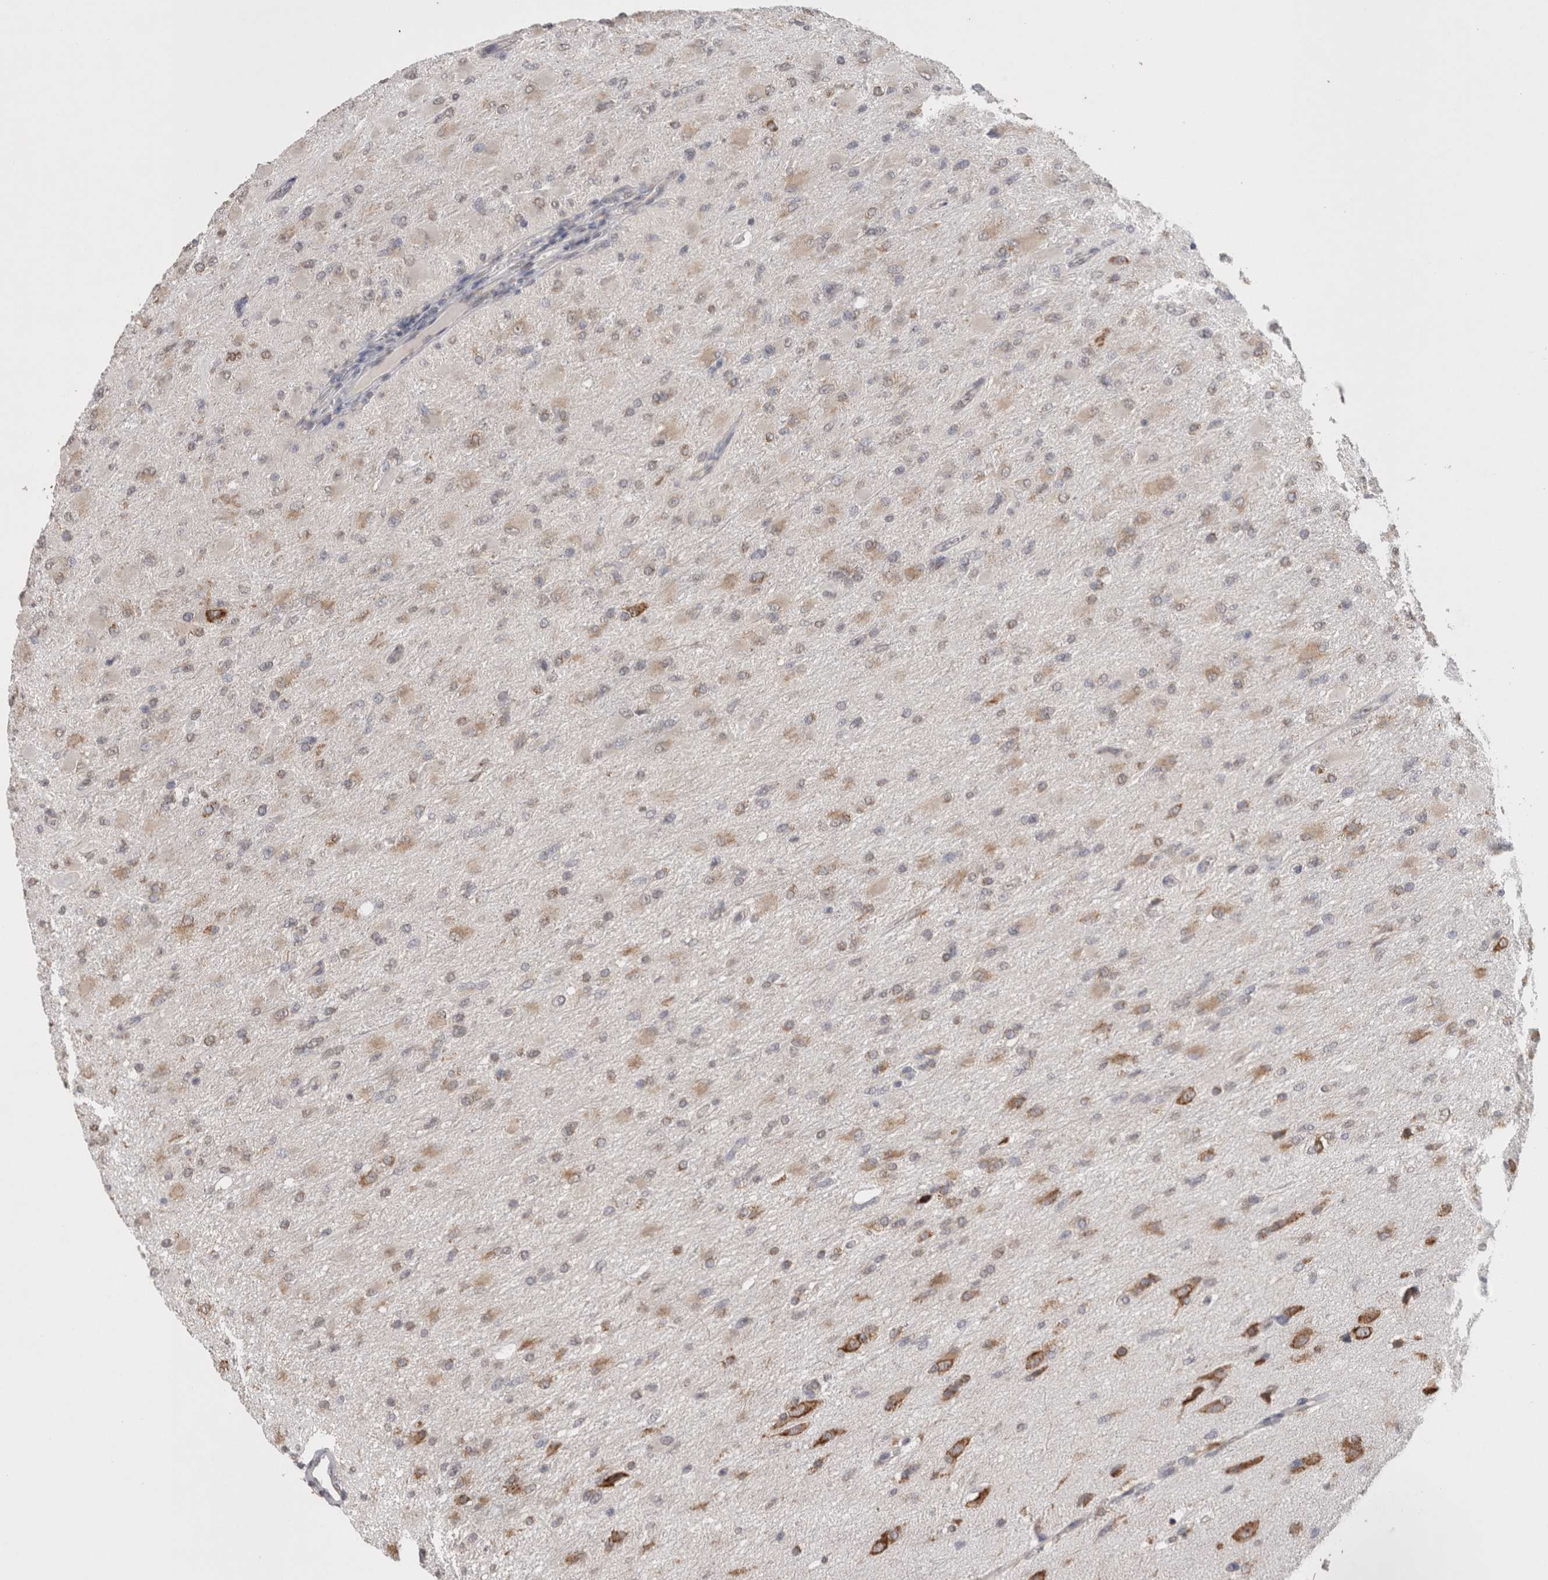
{"staining": {"intensity": "weak", "quantity": ">75%", "location": "cytoplasmic/membranous"}, "tissue": "glioma", "cell_type": "Tumor cells", "image_type": "cancer", "snomed": [{"axis": "morphology", "description": "Glioma, malignant, High grade"}, {"axis": "topography", "description": "Cerebral cortex"}], "caption": "Protein analysis of glioma tissue demonstrates weak cytoplasmic/membranous positivity in approximately >75% of tumor cells.", "gene": "NOMO1", "patient": {"sex": "female", "age": 36}}